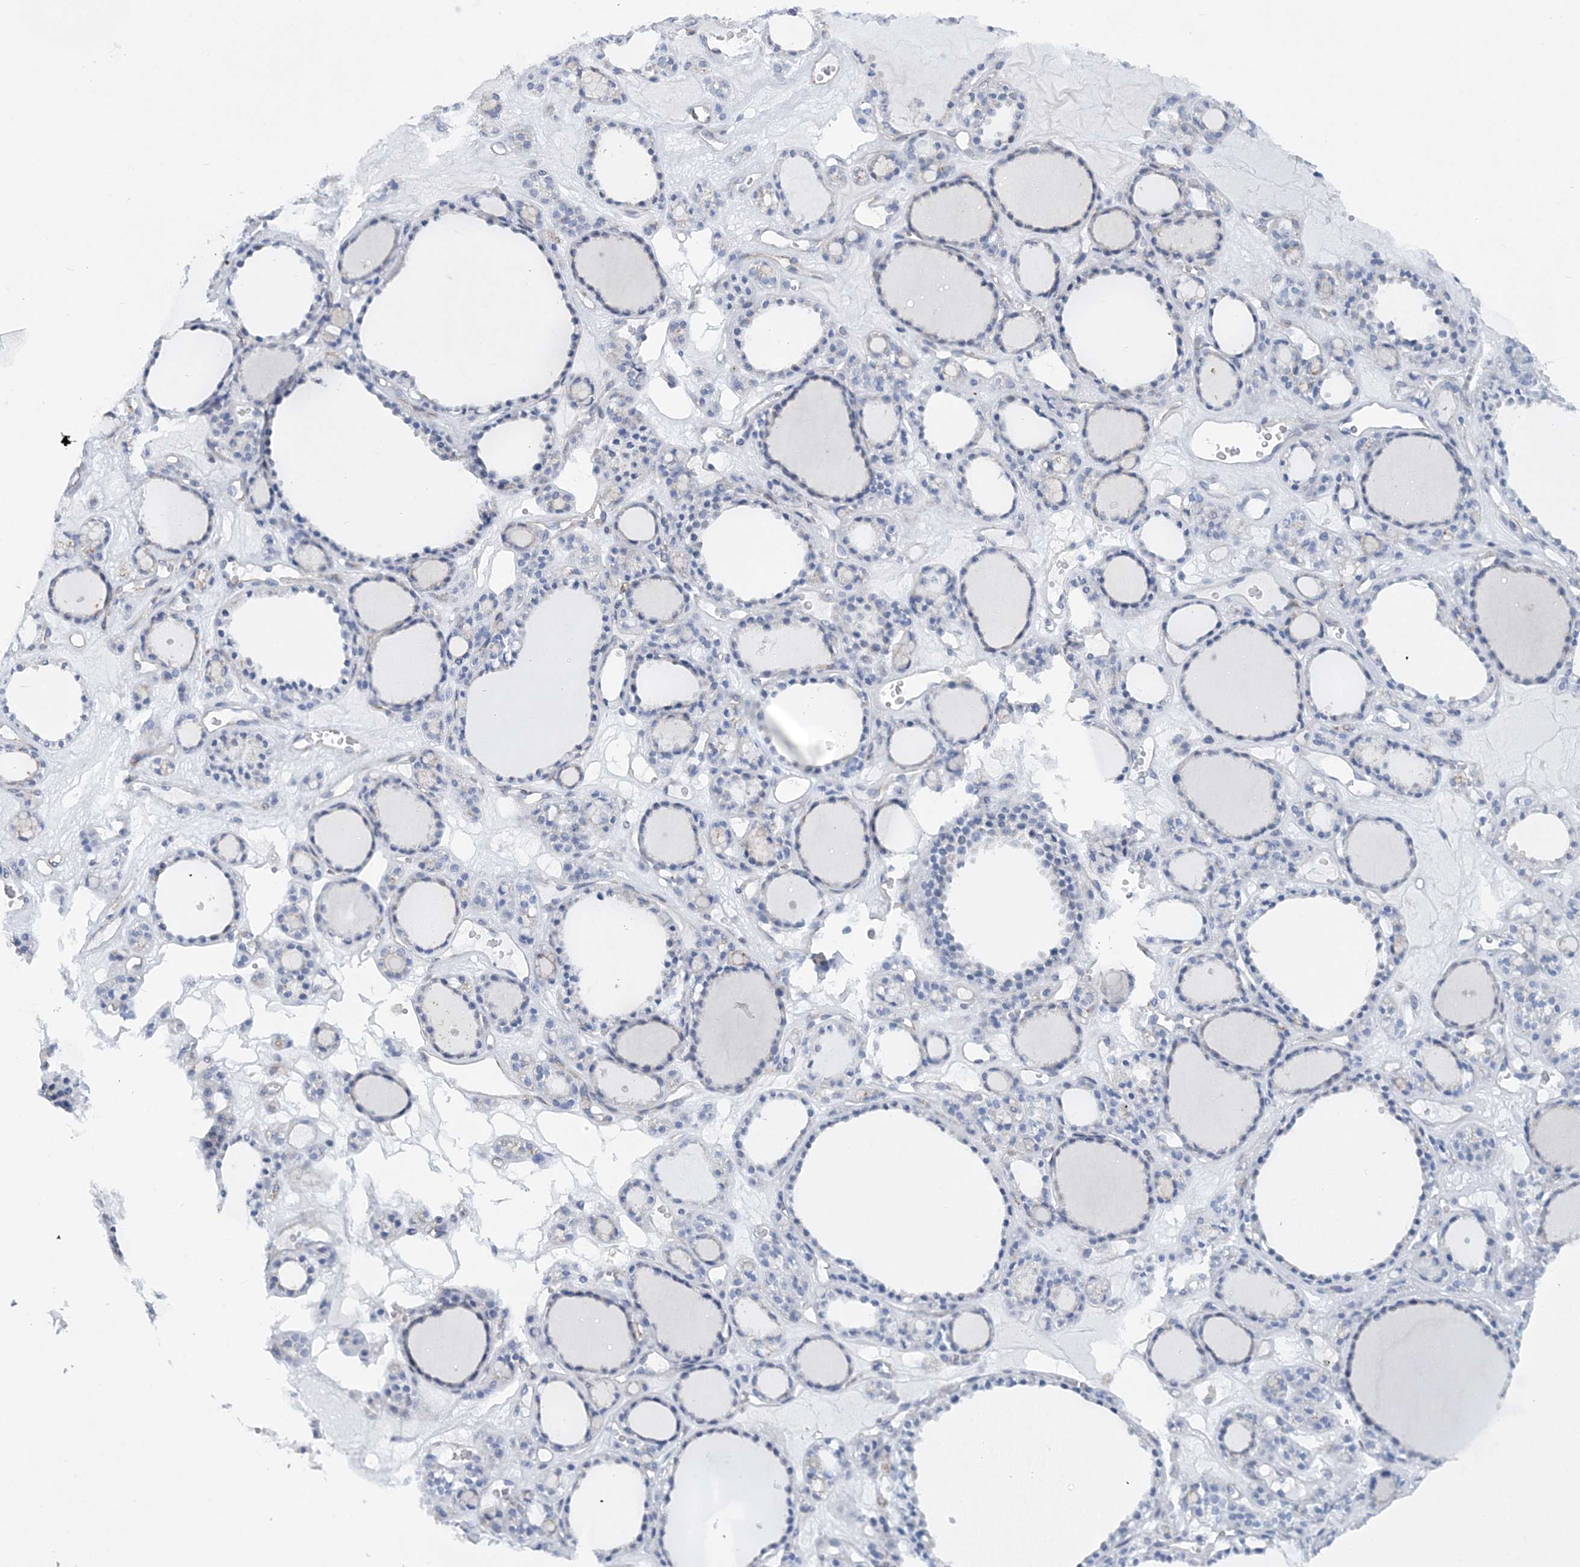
{"staining": {"intensity": "negative", "quantity": "none", "location": "none"}, "tissue": "thyroid gland", "cell_type": "Glandular cells", "image_type": "normal", "snomed": [{"axis": "morphology", "description": "Normal tissue, NOS"}, {"axis": "topography", "description": "Thyroid gland"}], "caption": "IHC image of unremarkable thyroid gland: thyroid gland stained with DAB shows no significant protein positivity in glandular cells. (DAB (3,3'-diaminobenzidine) immunohistochemistry (IHC), high magnification).", "gene": "RAB11FIP5", "patient": {"sex": "female", "age": 28}}